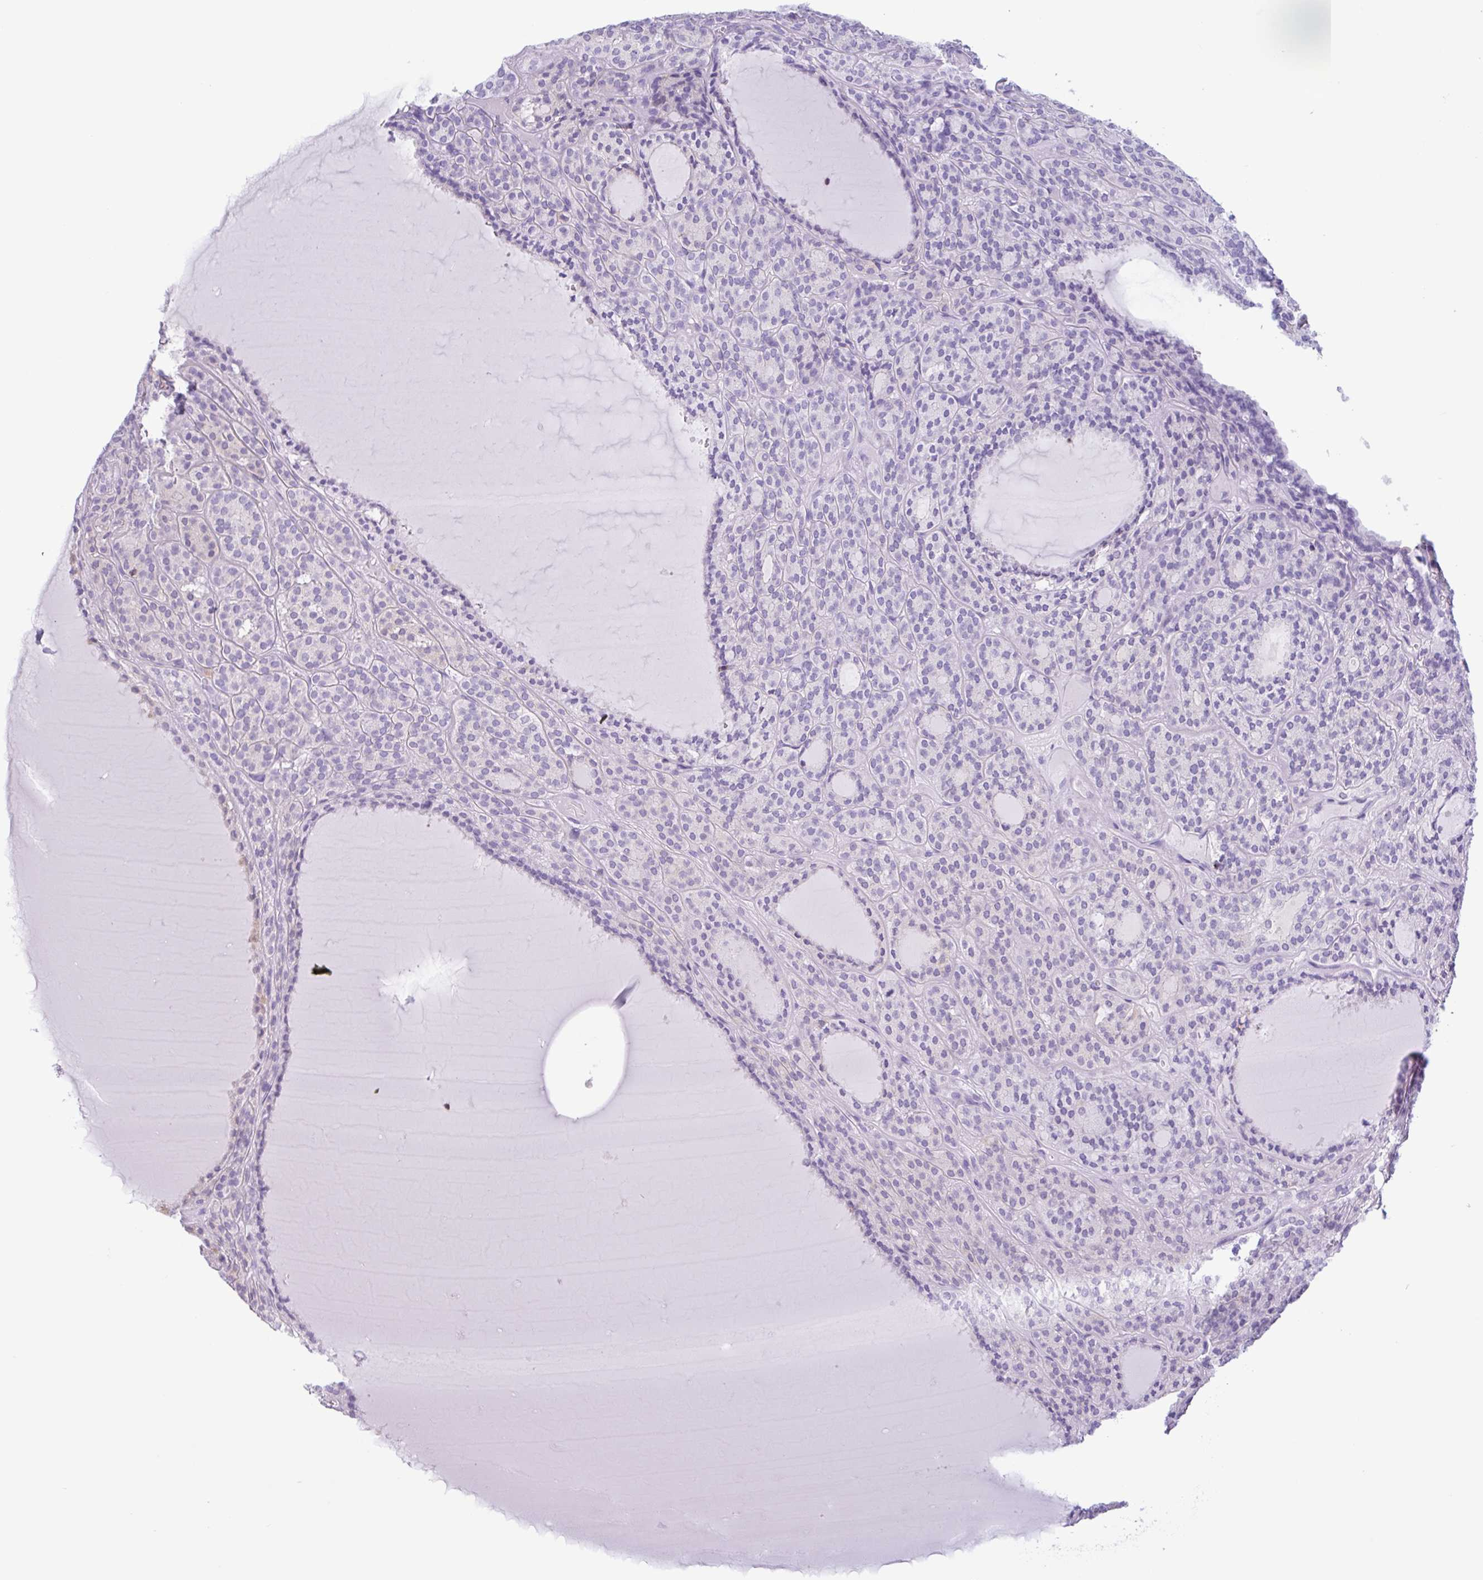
{"staining": {"intensity": "weak", "quantity": "<25%", "location": "cytoplasmic/membranous"}, "tissue": "thyroid cancer", "cell_type": "Tumor cells", "image_type": "cancer", "snomed": [{"axis": "morphology", "description": "Follicular adenoma carcinoma, NOS"}, {"axis": "topography", "description": "Thyroid gland"}], "caption": "Image shows no protein positivity in tumor cells of thyroid cancer tissue. The staining was performed using DAB (3,3'-diaminobenzidine) to visualize the protein expression in brown, while the nuclei were stained in blue with hematoxylin (Magnification: 20x).", "gene": "CTSE", "patient": {"sex": "female", "age": 63}}